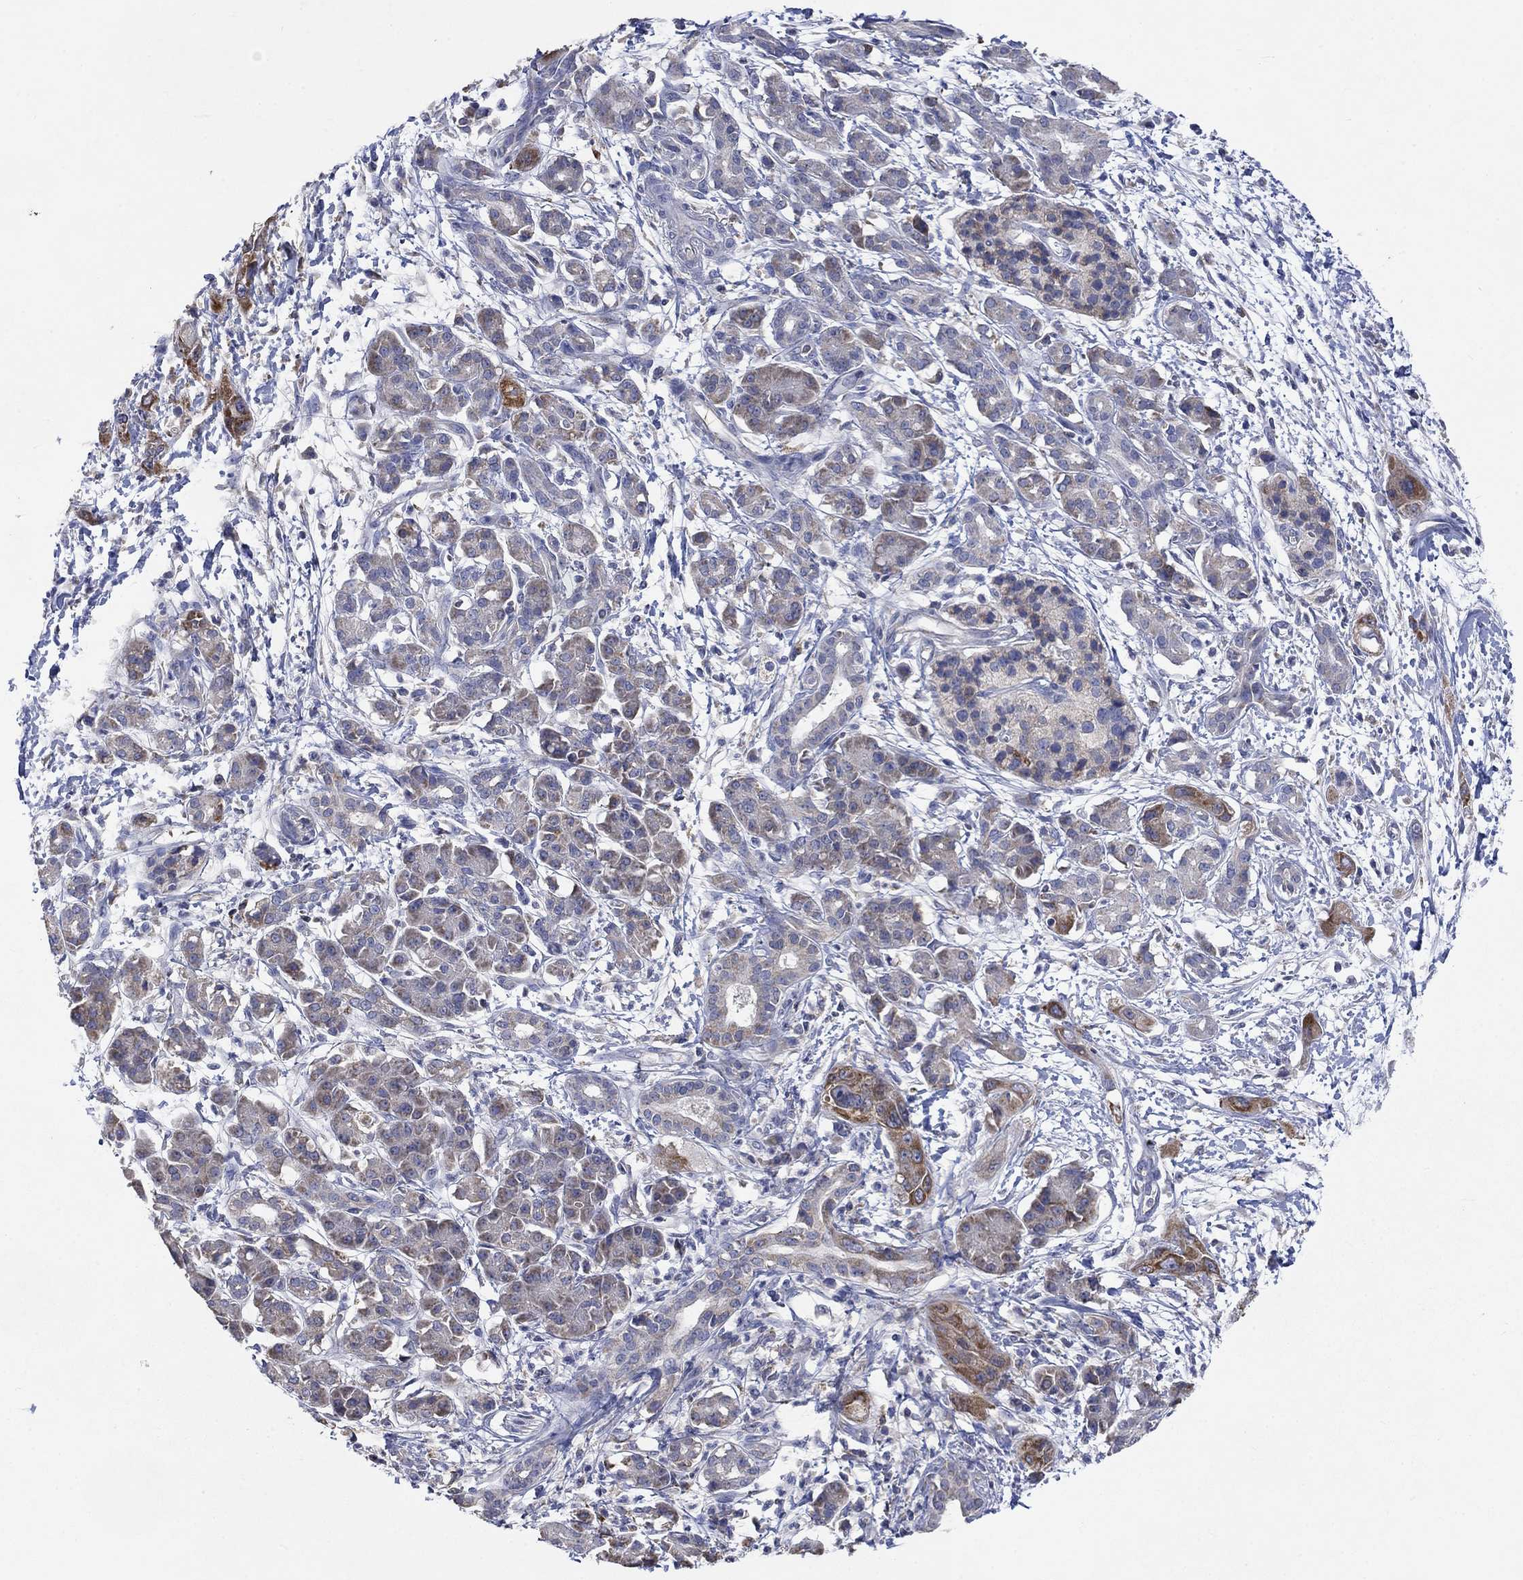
{"staining": {"intensity": "weak", "quantity": "25%-75%", "location": "cytoplasmic/membranous"}, "tissue": "pancreatic cancer", "cell_type": "Tumor cells", "image_type": "cancer", "snomed": [{"axis": "morphology", "description": "Adenocarcinoma, NOS"}, {"axis": "topography", "description": "Pancreas"}], "caption": "Pancreatic adenocarcinoma stained with immunohistochemistry (IHC) demonstrates weak cytoplasmic/membranous staining in about 25%-75% of tumor cells. Using DAB (brown) and hematoxylin (blue) stains, captured at high magnification using brightfield microscopy.", "gene": "UGT8", "patient": {"sex": "male", "age": 72}}